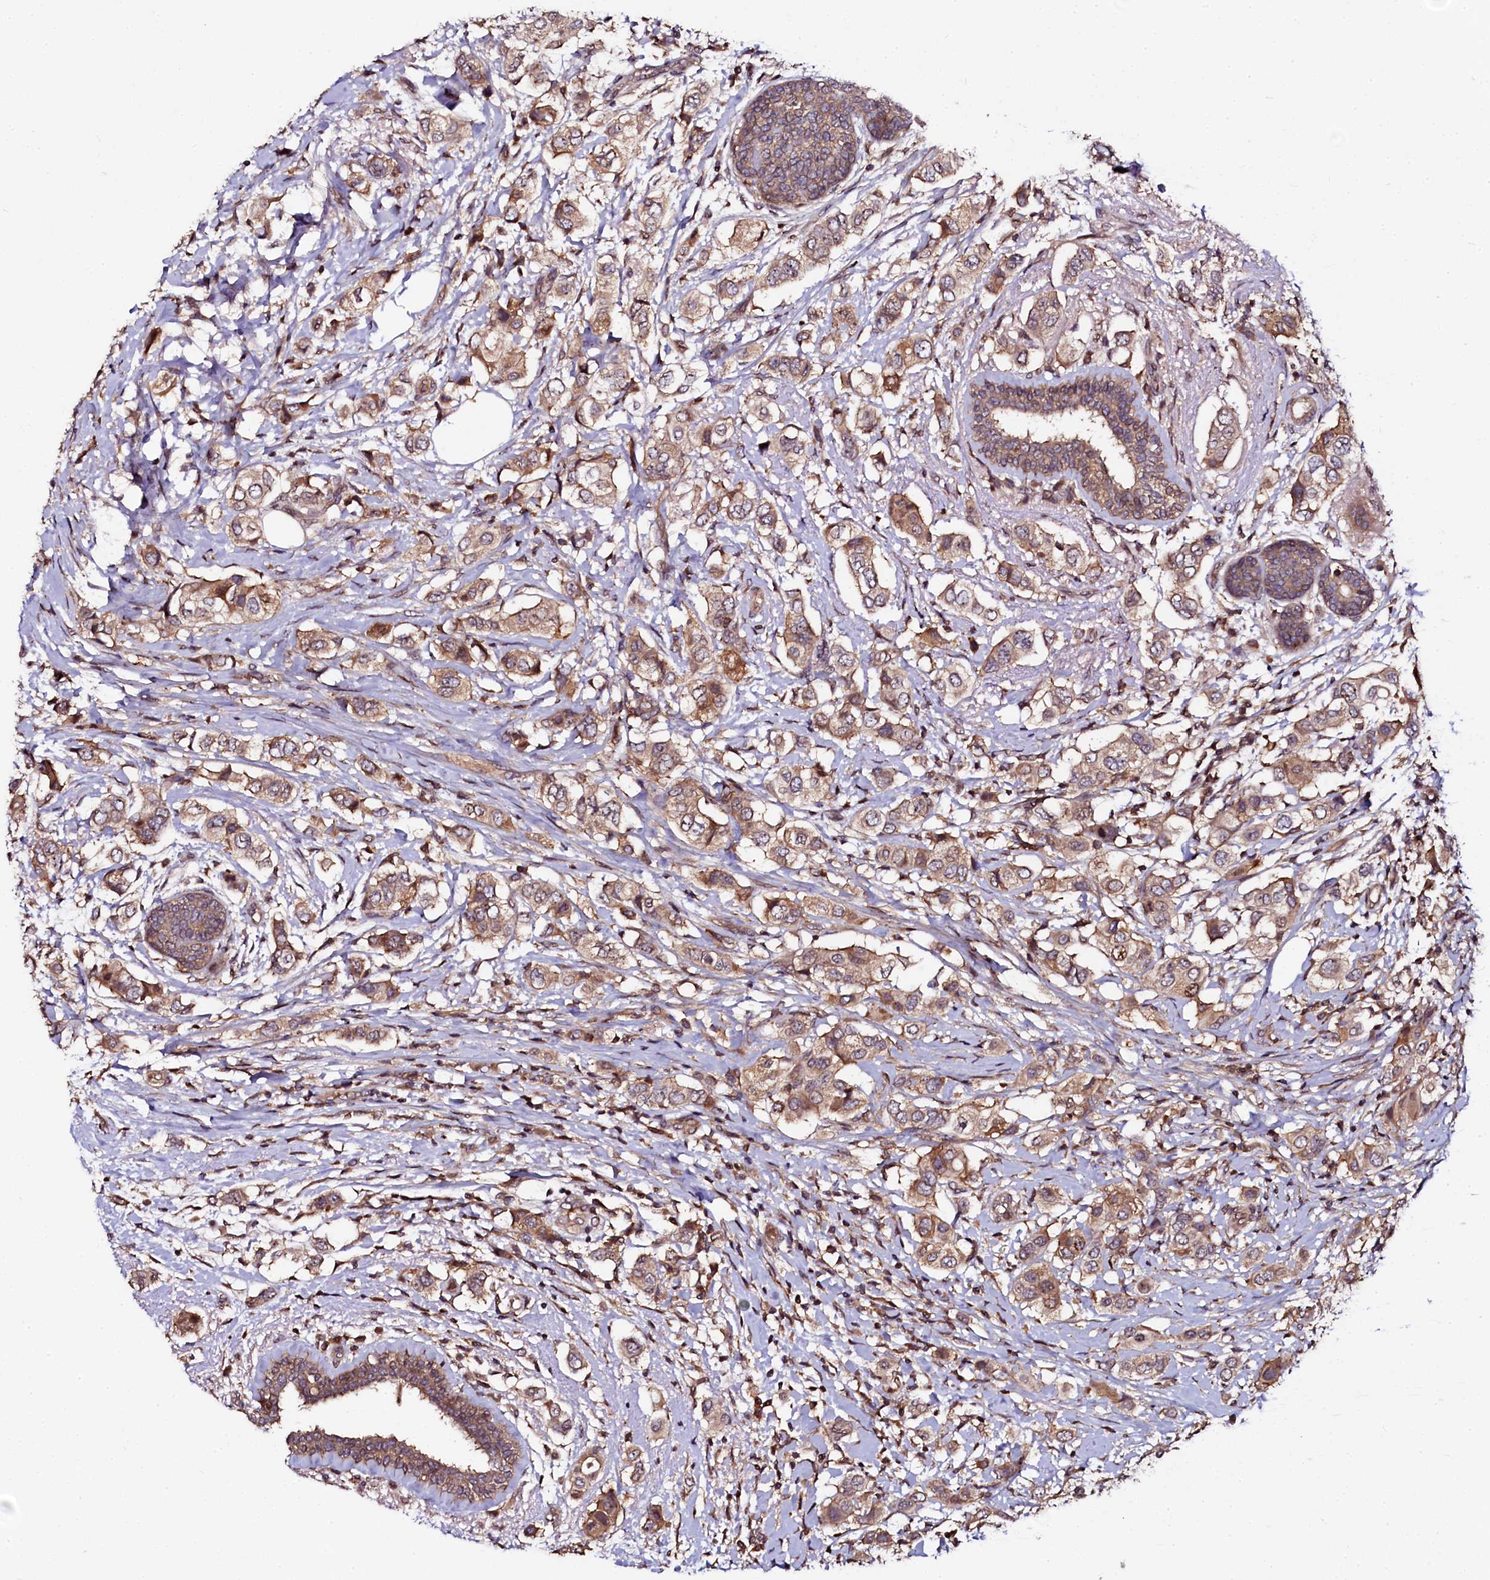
{"staining": {"intensity": "moderate", "quantity": ">75%", "location": "cytoplasmic/membranous"}, "tissue": "breast cancer", "cell_type": "Tumor cells", "image_type": "cancer", "snomed": [{"axis": "morphology", "description": "Lobular carcinoma"}, {"axis": "topography", "description": "Breast"}], "caption": "This photomicrograph shows IHC staining of human breast cancer, with medium moderate cytoplasmic/membranous staining in about >75% of tumor cells.", "gene": "N4BP1", "patient": {"sex": "female", "age": 51}}